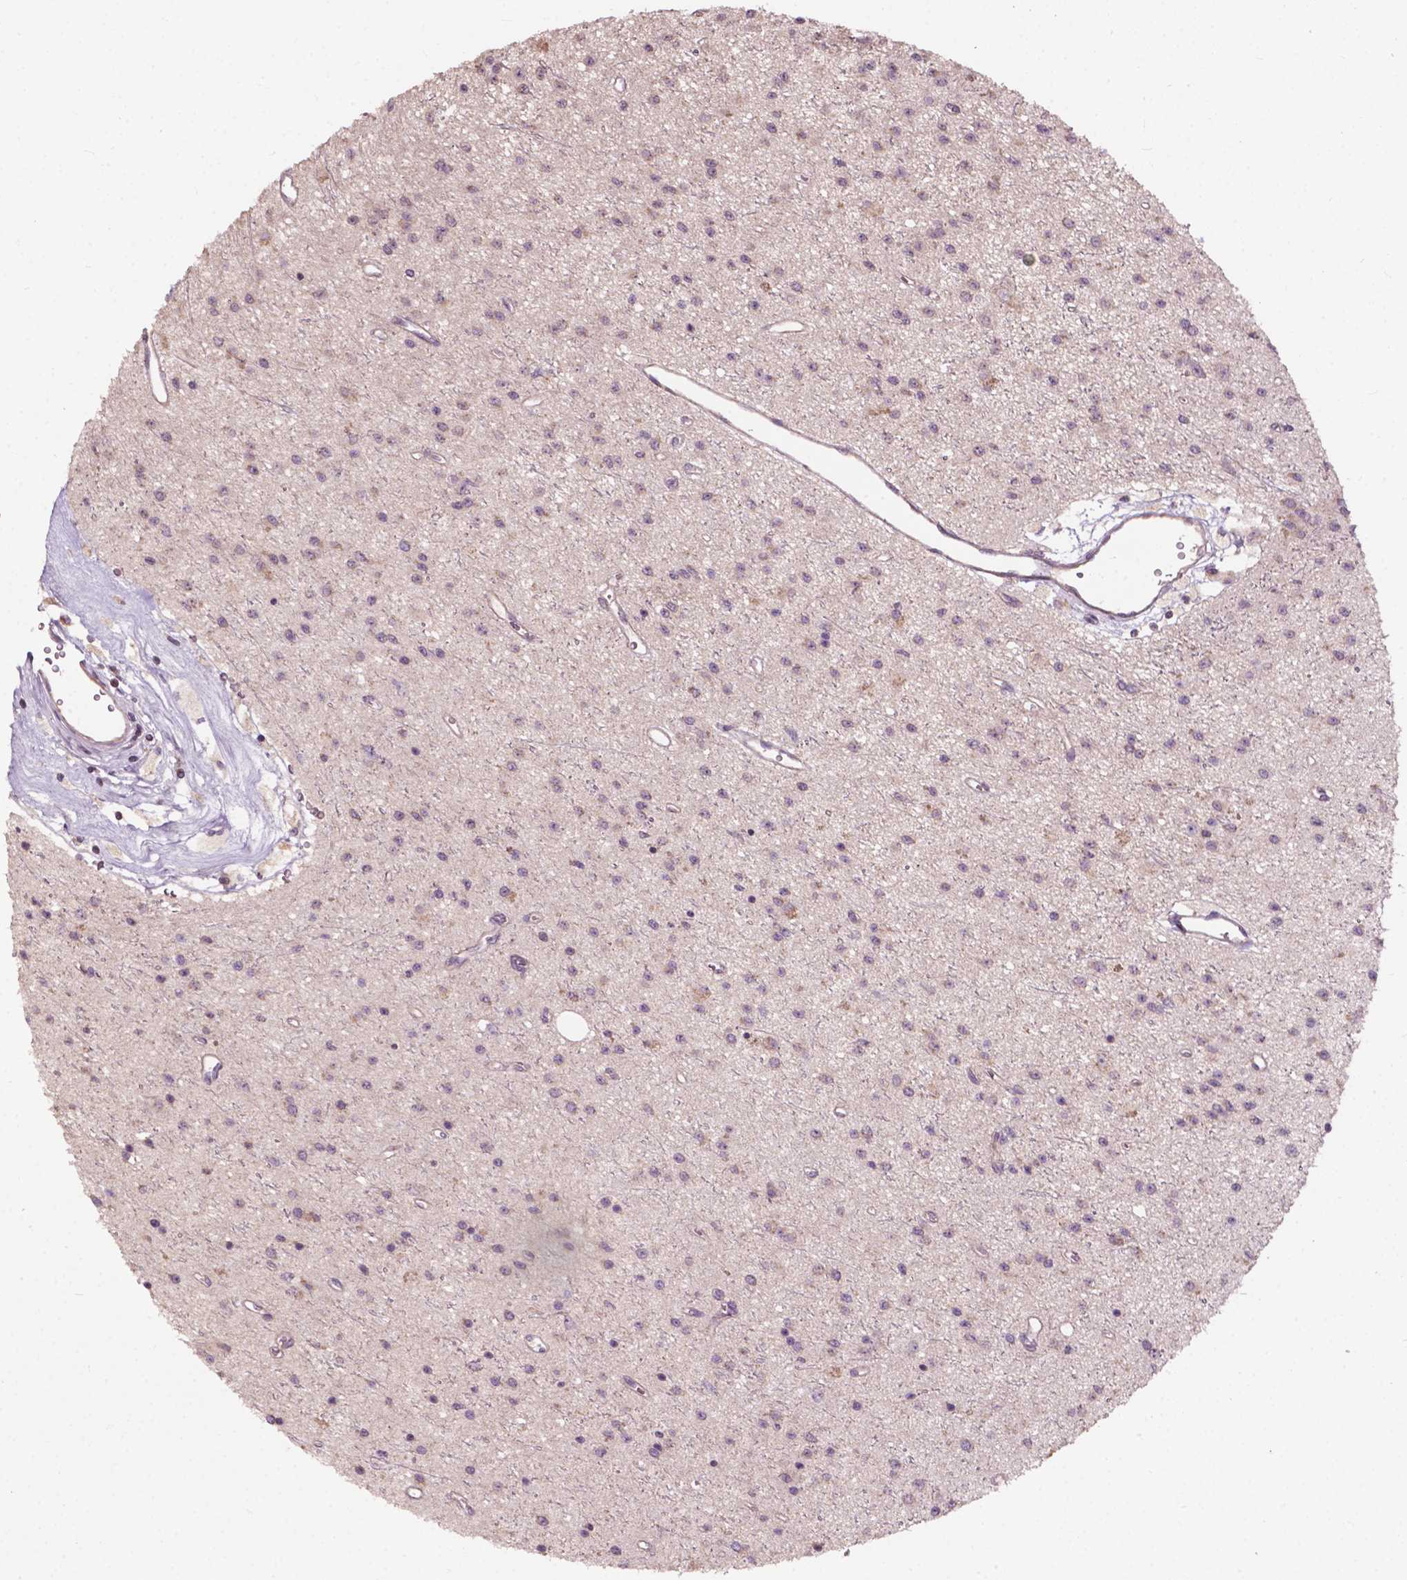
{"staining": {"intensity": "weak", "quantity": "<25%", "location": "cytoplasmic/membranous"}, "tissue": "glioma", "cell_type": "Tumor cells", "image_type": "cancer", "snomed": [{"axis": "morphology", "description": "Glioma, malignant, Low grade"}, {"axis": "topography", "description": "Brain"}], "caption": "IHC image of human glioma stained for a protein (brown), which reveals no staining in tumor cells.", "gene": "NDUFA10", "patient": {"sex": "female", "age": 45}}